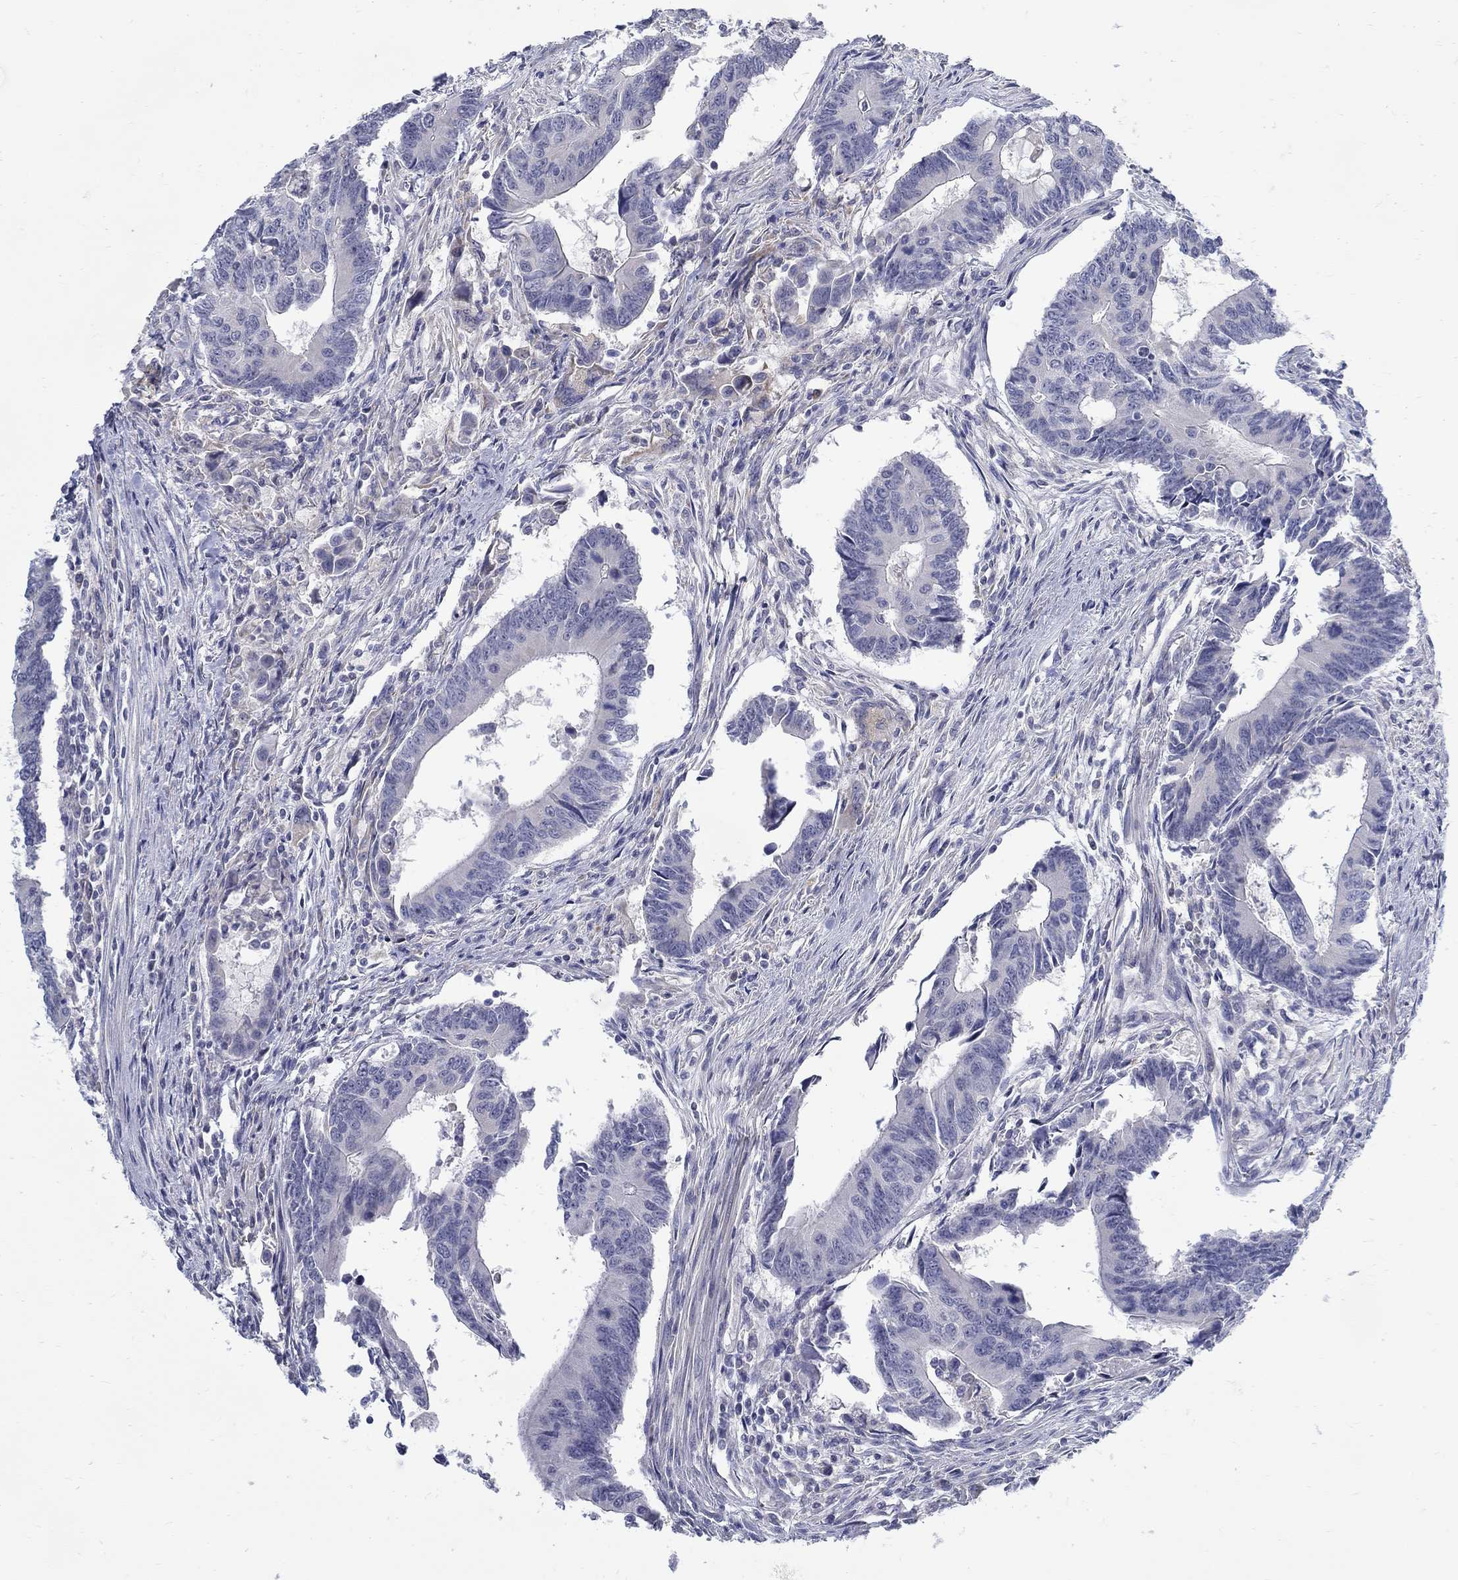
{"staining": {"intensity": "negative", "quantity": "none", "location": "none"}, "tissue": "colorectal cancer", "cell_type": "Tumor cells", "image_type": "cancer", "snomed": [{"axis": "morphology", "description": "Adenocarcinoma, NOS"}, {"axis": "topography", "description": "Rectum"}], "caption": "Image shows no significant protein expression in tumor cells of colorectal cancer.", "gene": "ABCA4", "patient": {"sex": "male", "age": 67}}